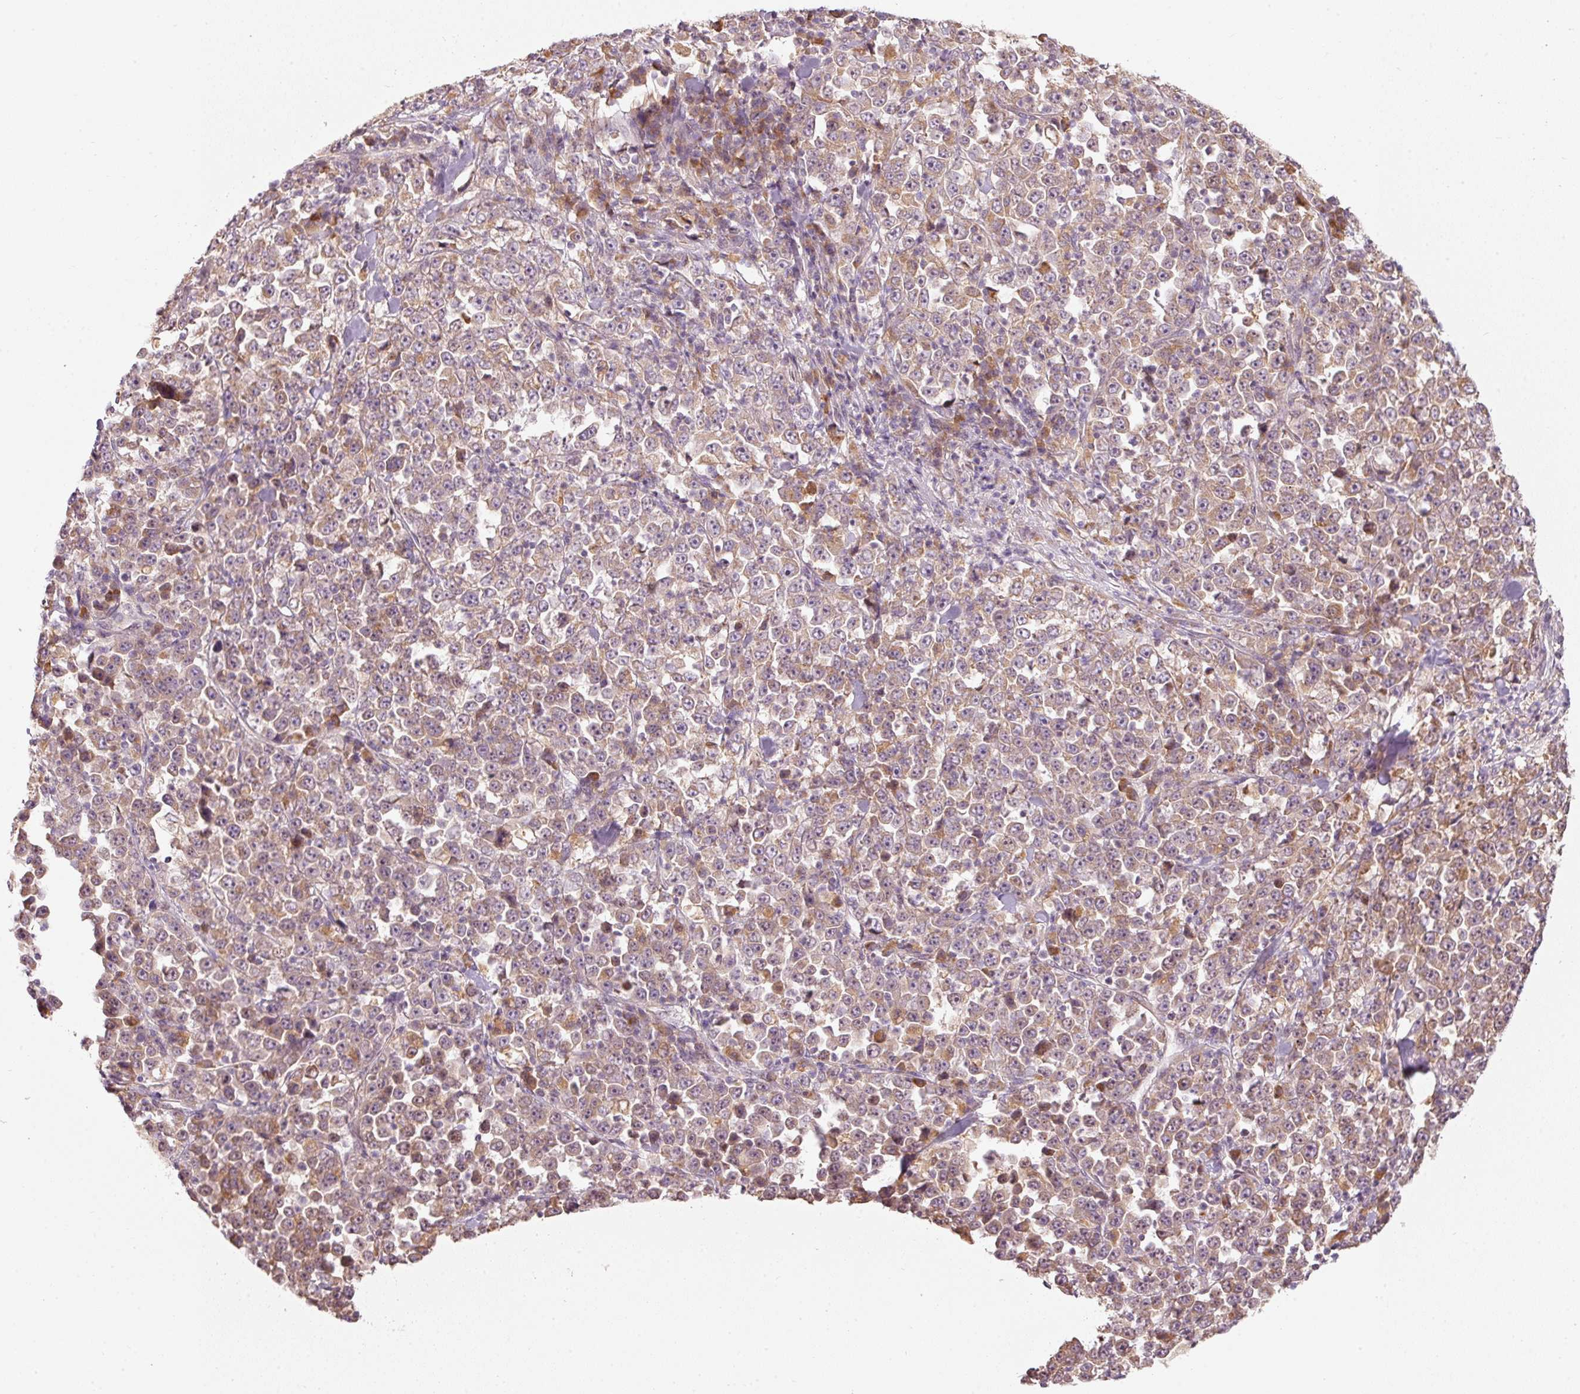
{"staining": {"intensity": "weak", "quantity": ">75%", "location": "cytoplasmic/membranous"}, "tissue": "stomach cancer", "cell_type": "Tumor cells", "image_type": "cancer", "snomed": [{"axis": "morphology", "description": "Normal tissue, NOS"}, {"axis": "morphology", "description": "Adenocarcinoma, NOS"}, {"axis": "topography", "description": "Stomach, upper"}, {"axis": "topography", "description": "Stomach"}], "caption": "DAB immunohistochemical staining of human stomach cancer shows weak cytoplasmic/membranous protein expression in about >75% of tumor cells.", "gene": "MAP10", "patient": {"sex": "male", "age": 59}}